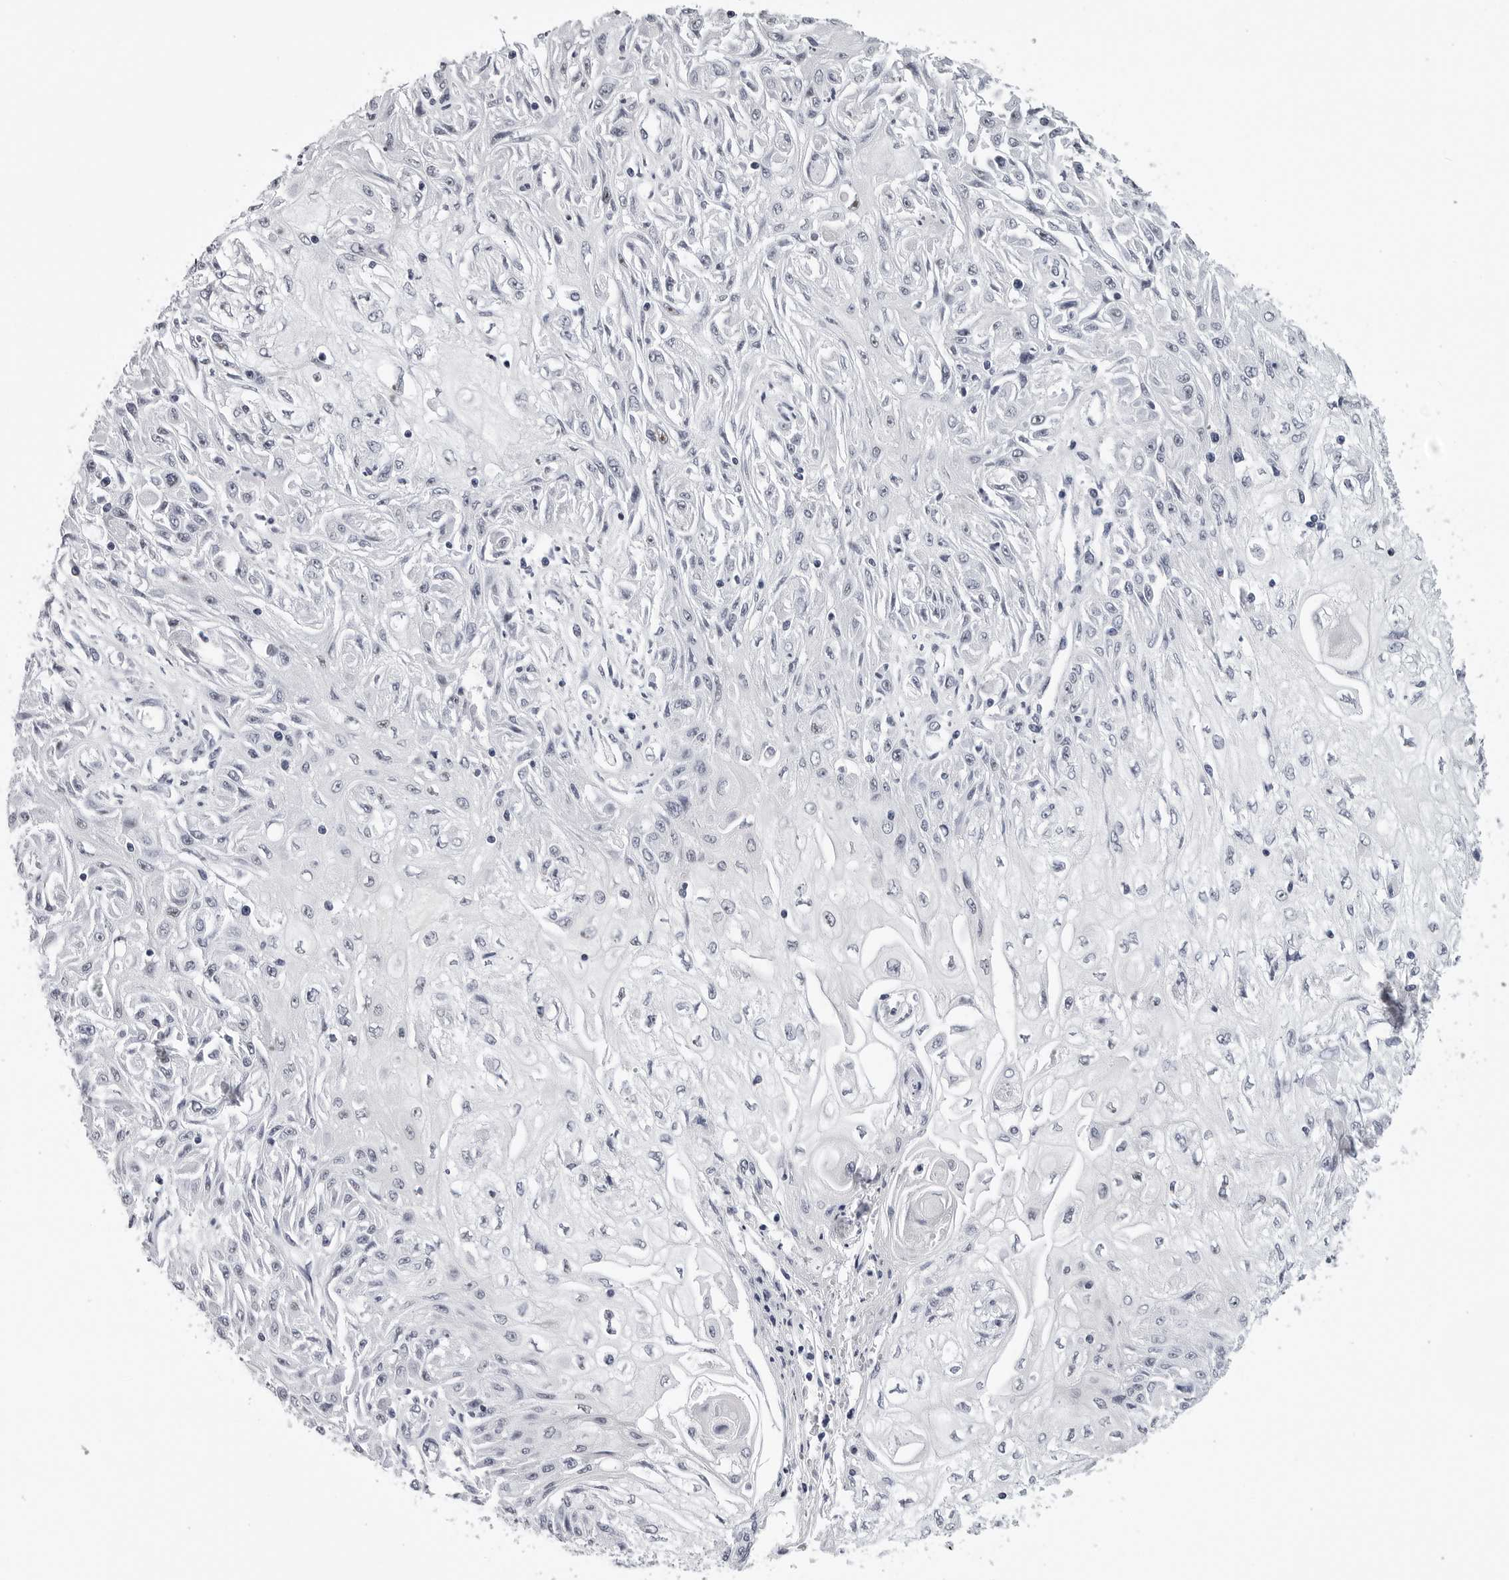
{"staining": {"intensity": "negative", "quantity": "none", "location": "none"}, "tissue": "skin cancer", "cell_type": "Tumor cells", "image_type": "cancer", "snomed": [{"axis": "morphology", "description": "Squamous cell carcinoma, NOS"}, {"axis": "morphology", "description": "Squamous cell carcinoma, metastatic, NOS"}, {"axis": "topography", "description": "Skin"}, {"axis": "topography", "description": "Lymph node"}], "caption": "The immunohistochemistry micrograph has no significant positivity in tumor cells of skin cancer tissue. The staining is performed using DAB brown chromogen with nuclei counter-stained in using hematoxylin.", "gene": "GNL2", "patient": {"sex": "male", "age": 75}}